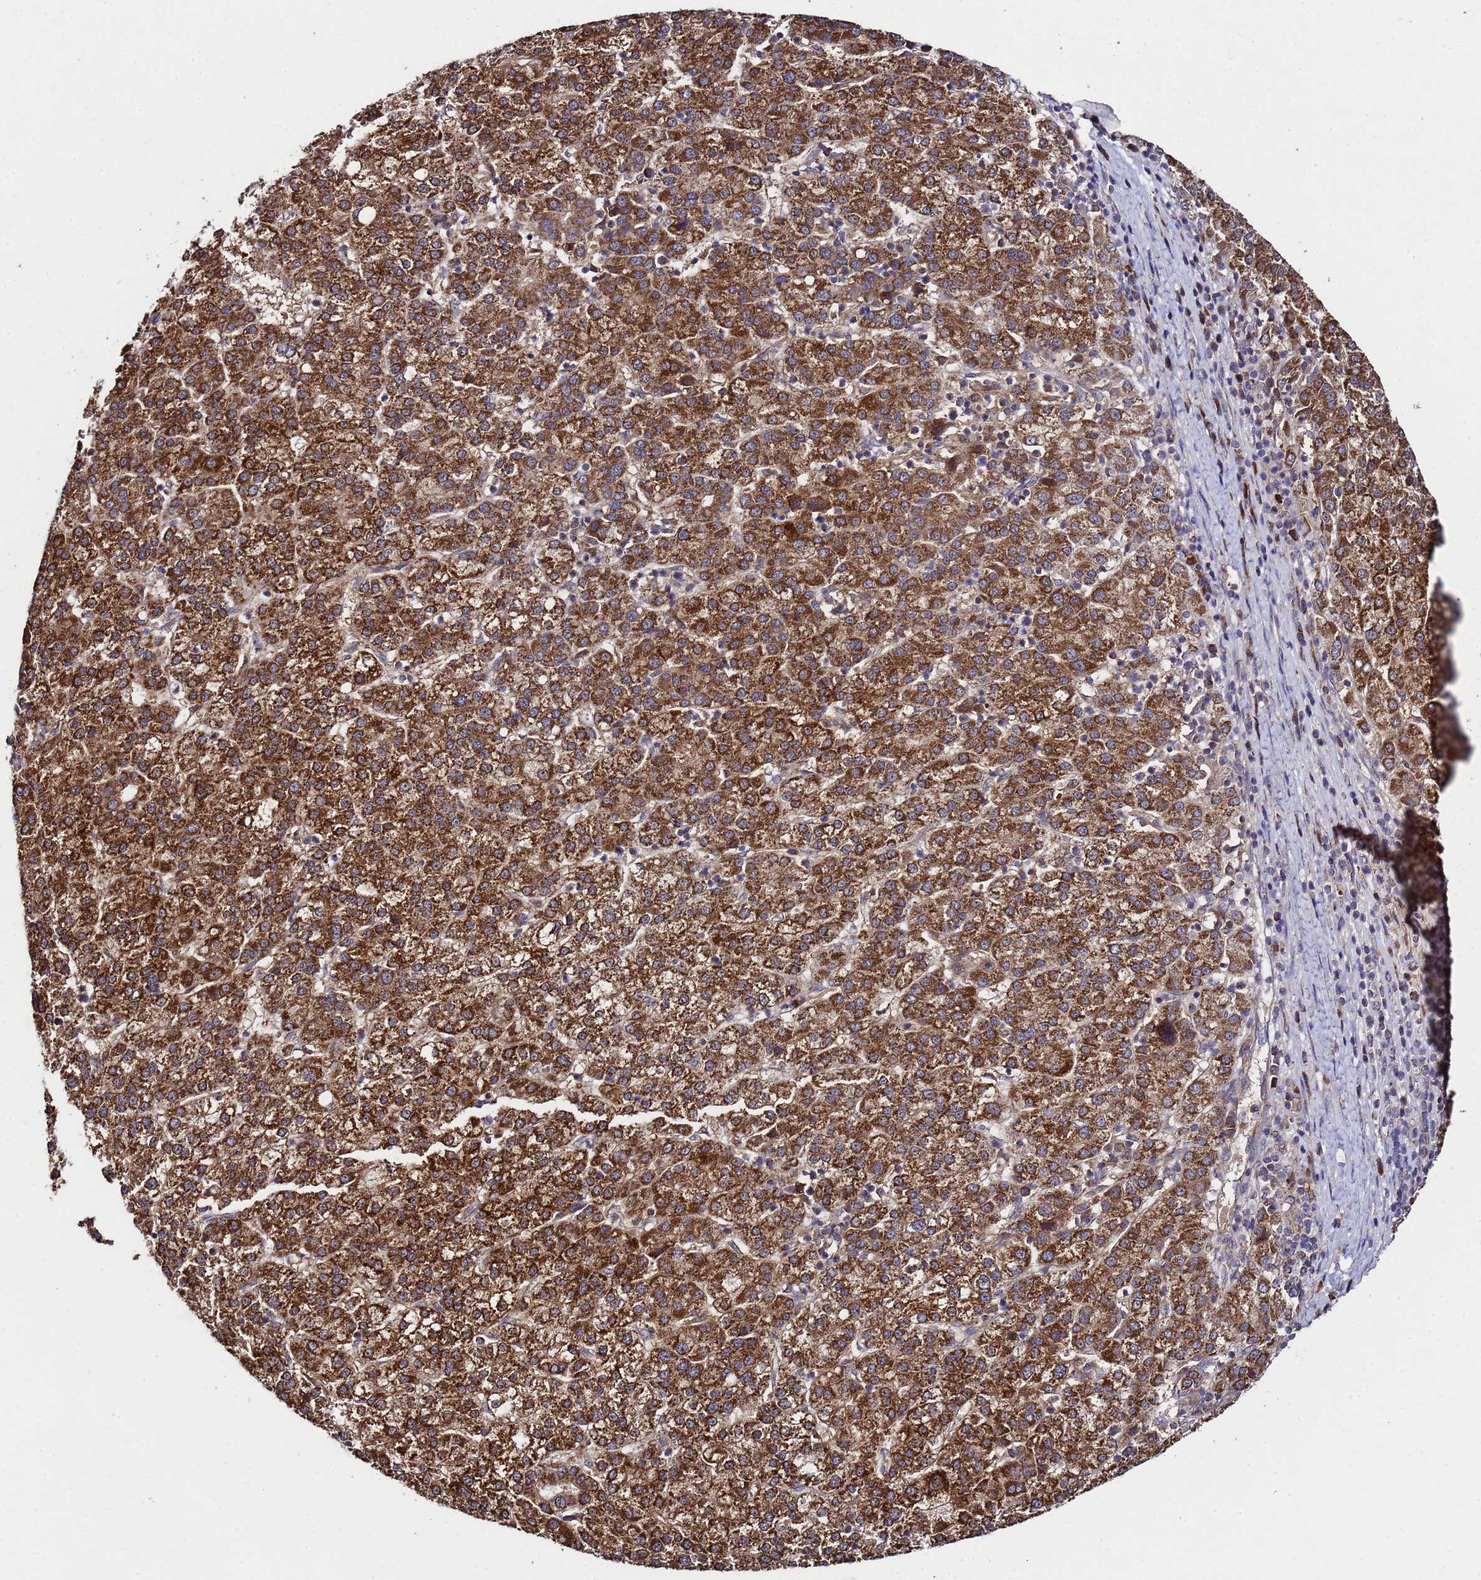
{"staining": {"intensity": "strong", "quantity": ">75%", "location": "cytoplasmic/membranous"}, "tissue": "liver cancer", "cell_type": "Tumor cells", "image_type": "cancer", "snomed": [{"axis": "morphology", "description": "Carcinoma, Hepatocellular, NOS"}, {"axis": "topography", "description": "Liver"}], "caption": "IHC (DAB) staining of human liver cancer (hepatocellular carcinoma) displays strong cytoplasmic/membranous protein positivity in about >75% of tumor cells.", "gene": "HSPBAP1", "patient": {"sex": "female", "age": 58}}